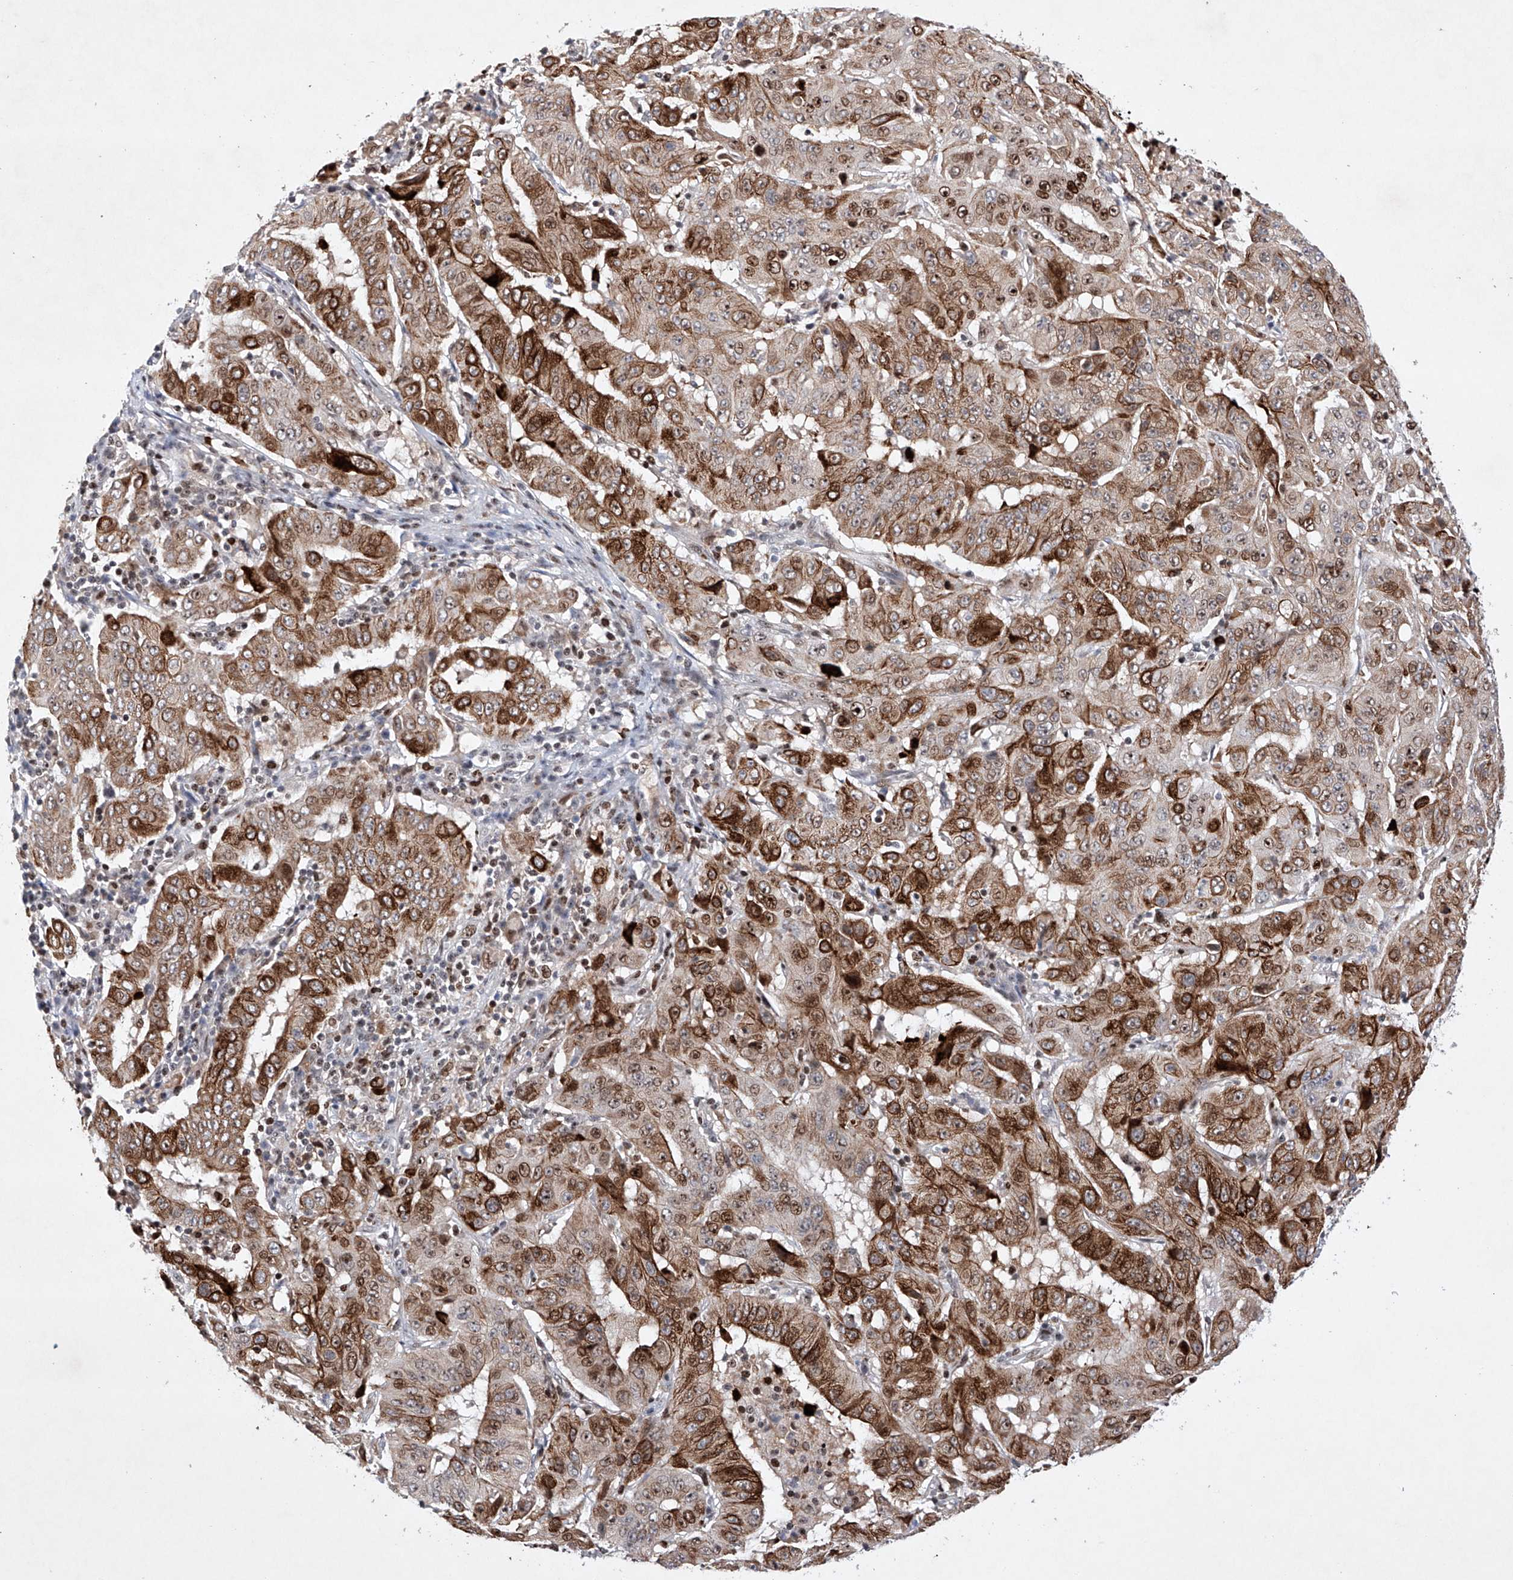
{"staining": {"intensity": "strong", "quantity": ">75%", "location": "cytoplasmic/membranous,nuclear"}, "tissue": "pancreatic cancer", "cell_type": "Tumor cells", "image_type": "cancer", "snomed": [{"axis": "morphology", "description": "Adenocarcinoma, NOS"}, {"axis": "topography", "description": "Pancreas"}], "caption": "Human pancreatic adenocarcinoma stained with a brown dye reveals strong cytoplasmic/membranous and nuclear positive staining in about >75% of tumor cells.", "gene": "AFG1L", "patient": {"sex": "male", "age": 63}}